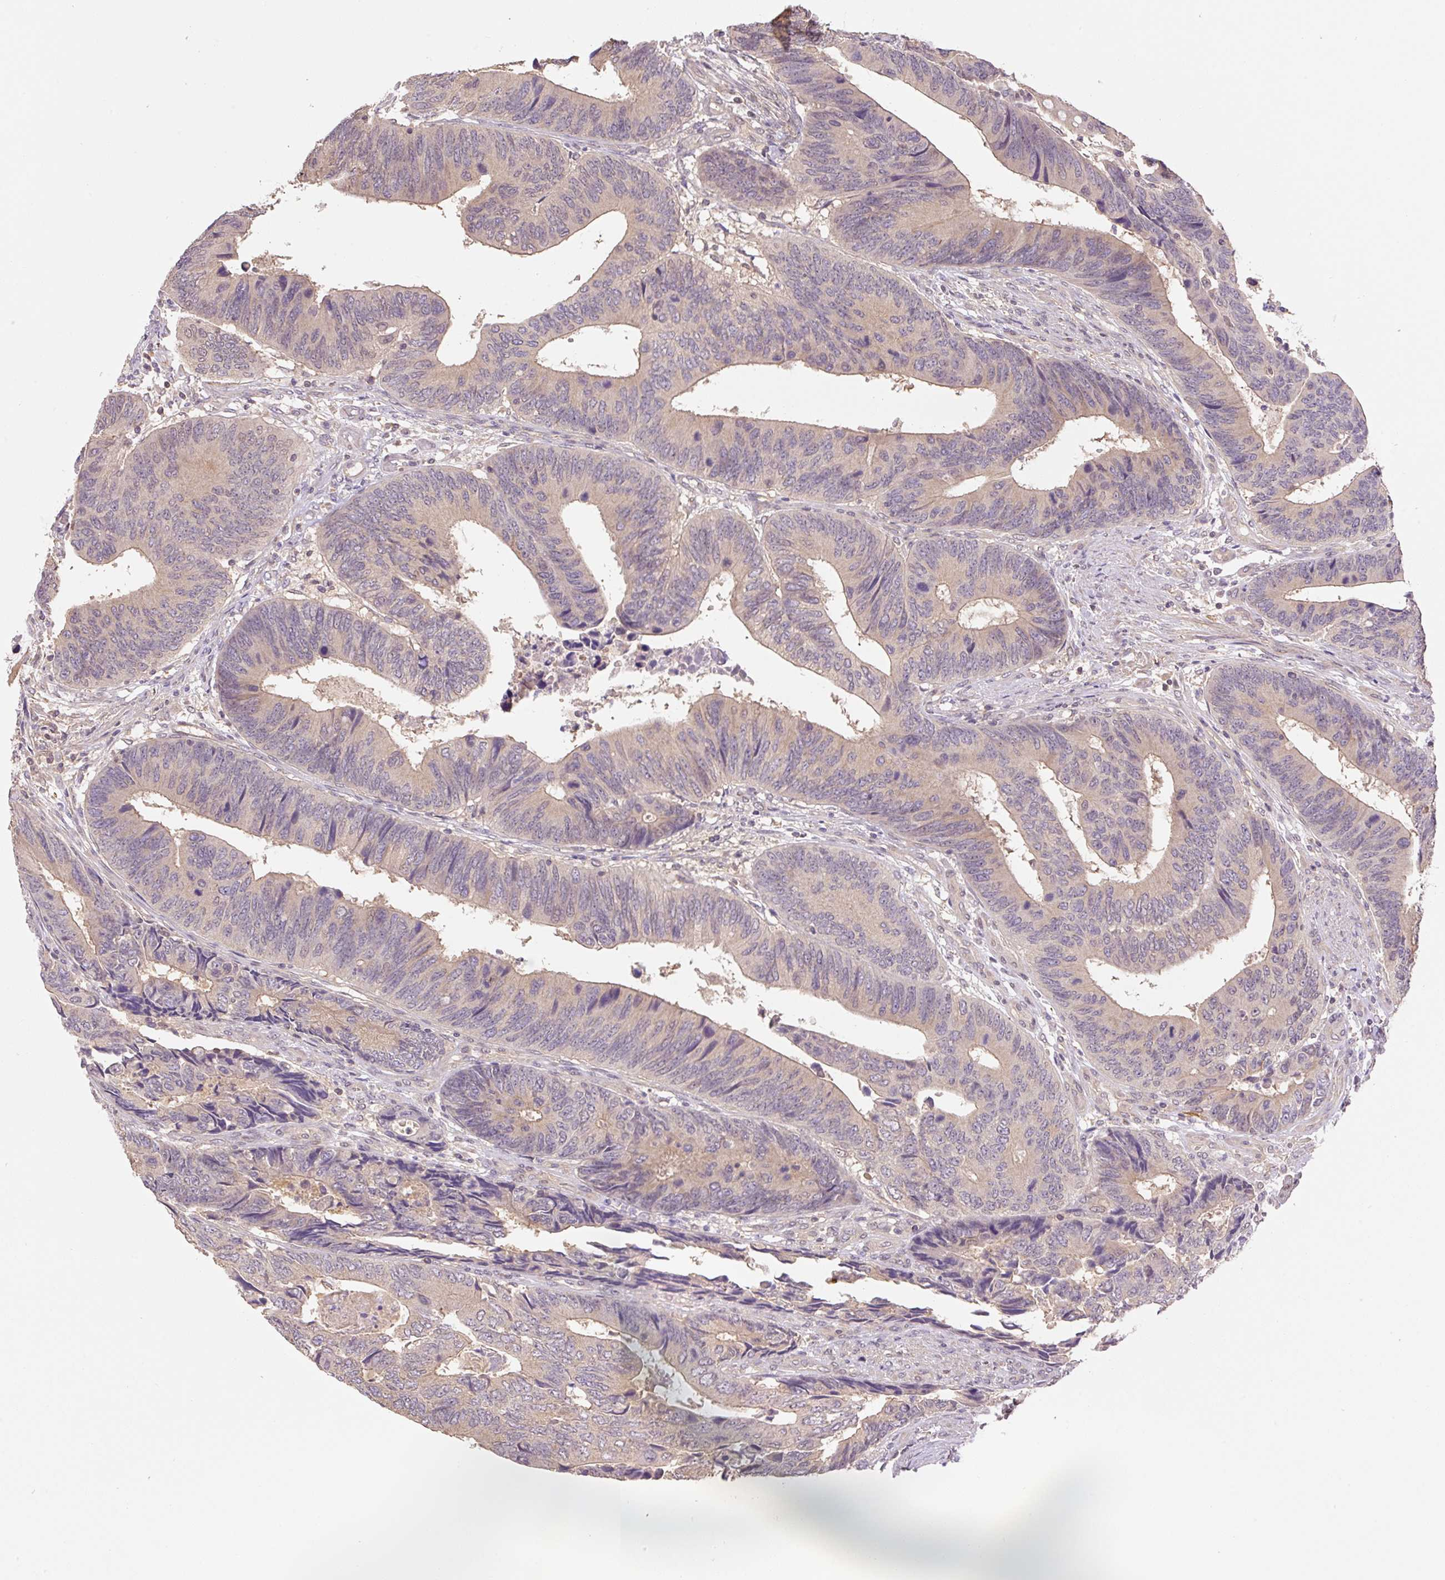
{"staining": {"intensity": "weak", "quantity": "25%-75%", "location": "cytoplasmic/membranous"}, "tissue": "colorectal cancer", "cell_type": "Tumor cells", "image_type": "cancer", "snomed": [{"axis": "morphology", "description": "Adenocarcinoma, NOS"}, {"axis": "topography", "description": "Colon"}], "caption": "Colorectal cancer (adenocarcinoma) stained for a protein (brown) exhibits weak cytoplasmic/membranous positive positivity in about 25%-75% of tumor cells.", "gene": "COX8A", "patient": {"sex": "male", "age": 87}}